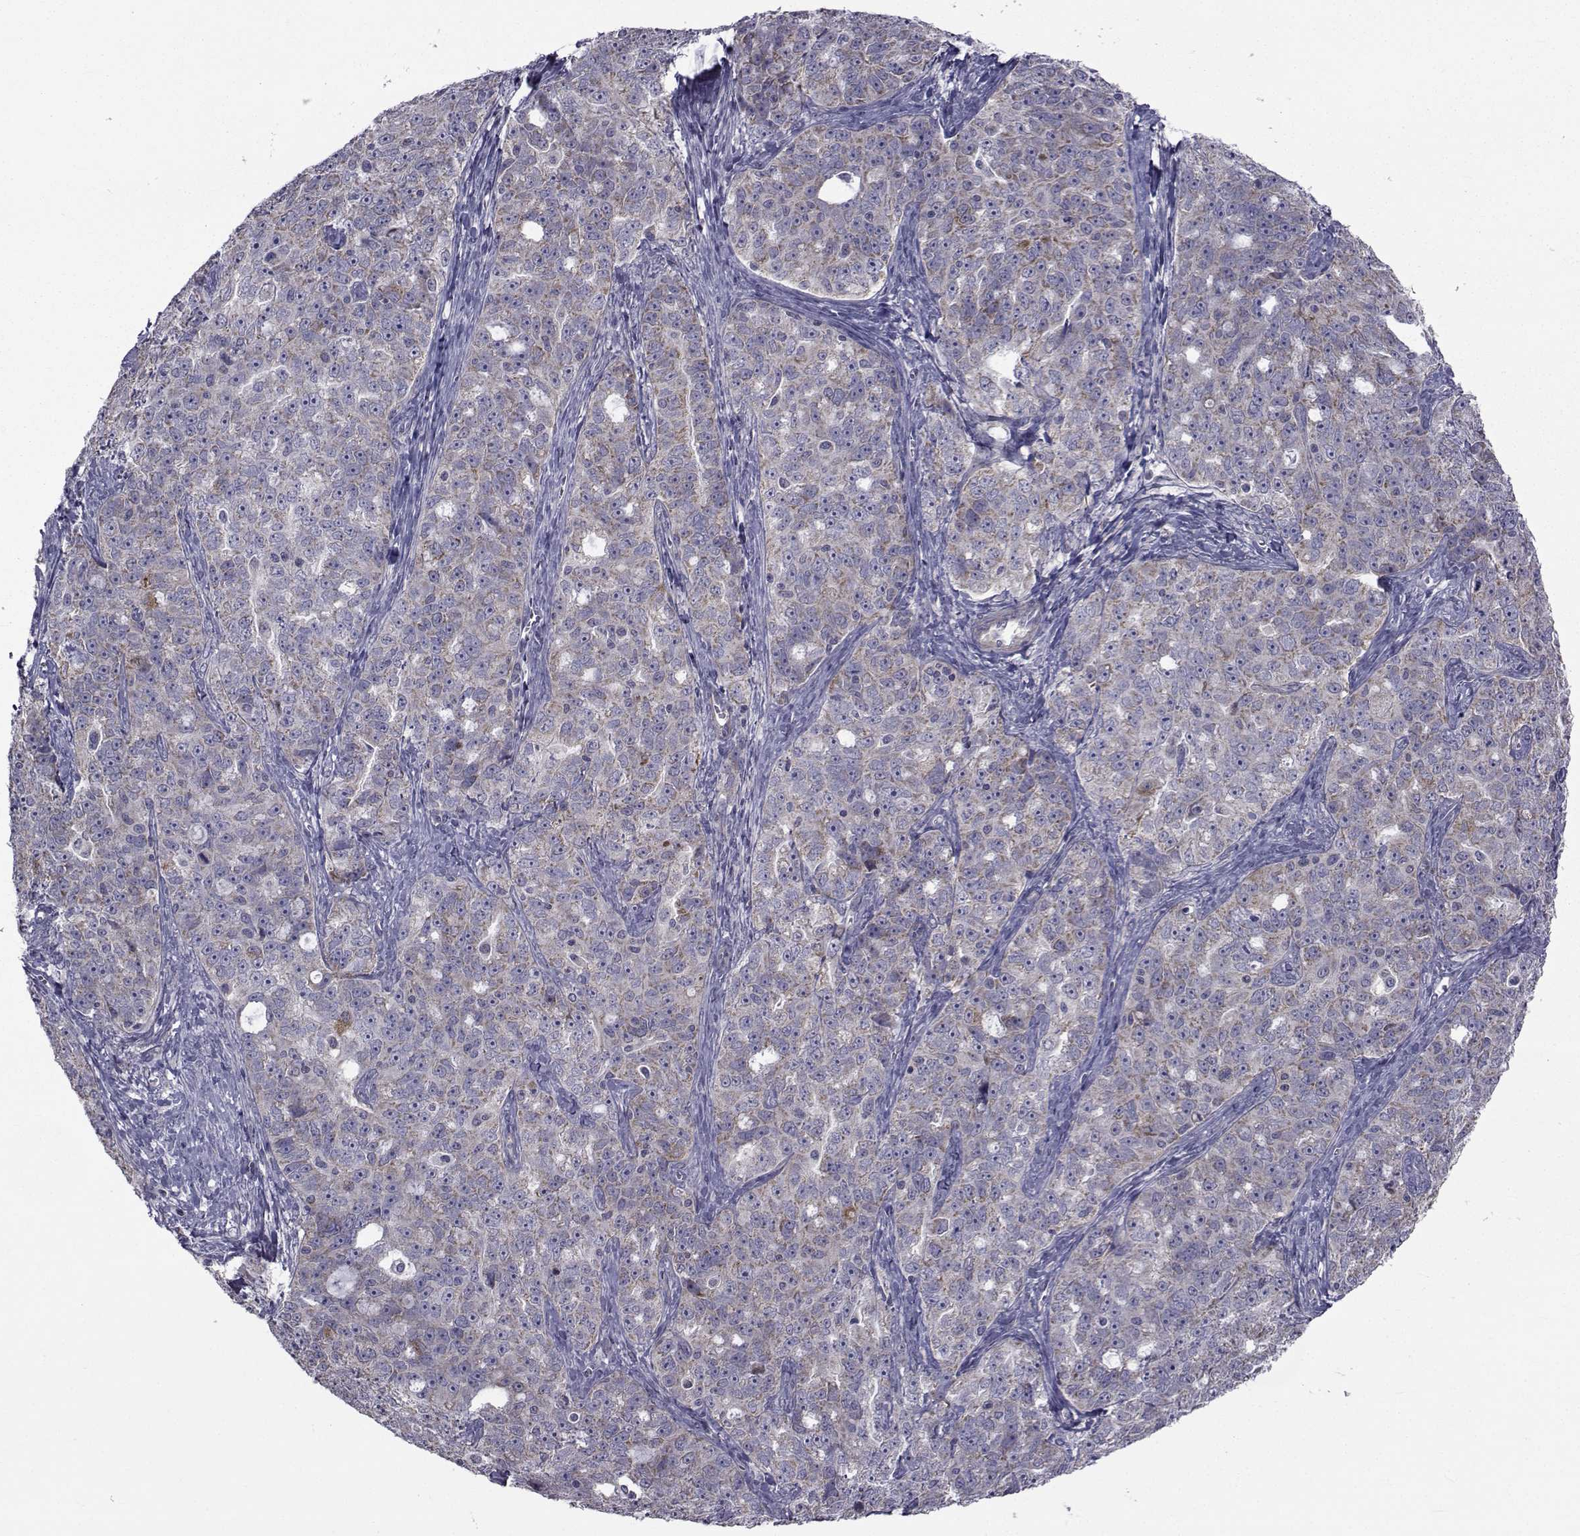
{"staining": {"intensity": "negative", "quantity": "none", "location": "none"}, "tissue": "ovarian cancer", "cell_type": "Tumor cells", "image_type": "cancer", "snomed": [{"axis": "morphology", "description": "Cystadenocarcinoma, serous, NOS"}, {"axis": "topography", "description": "Ovary"}], "caption": "A micrograph of serous cystadenocarcinoma (ovarian) stained for a protein reveals no brown staining in tumor cells. Nuclei are stained in blue.", "gene": "CFAP74", "patient": {"sex": "female", "age": 51}}